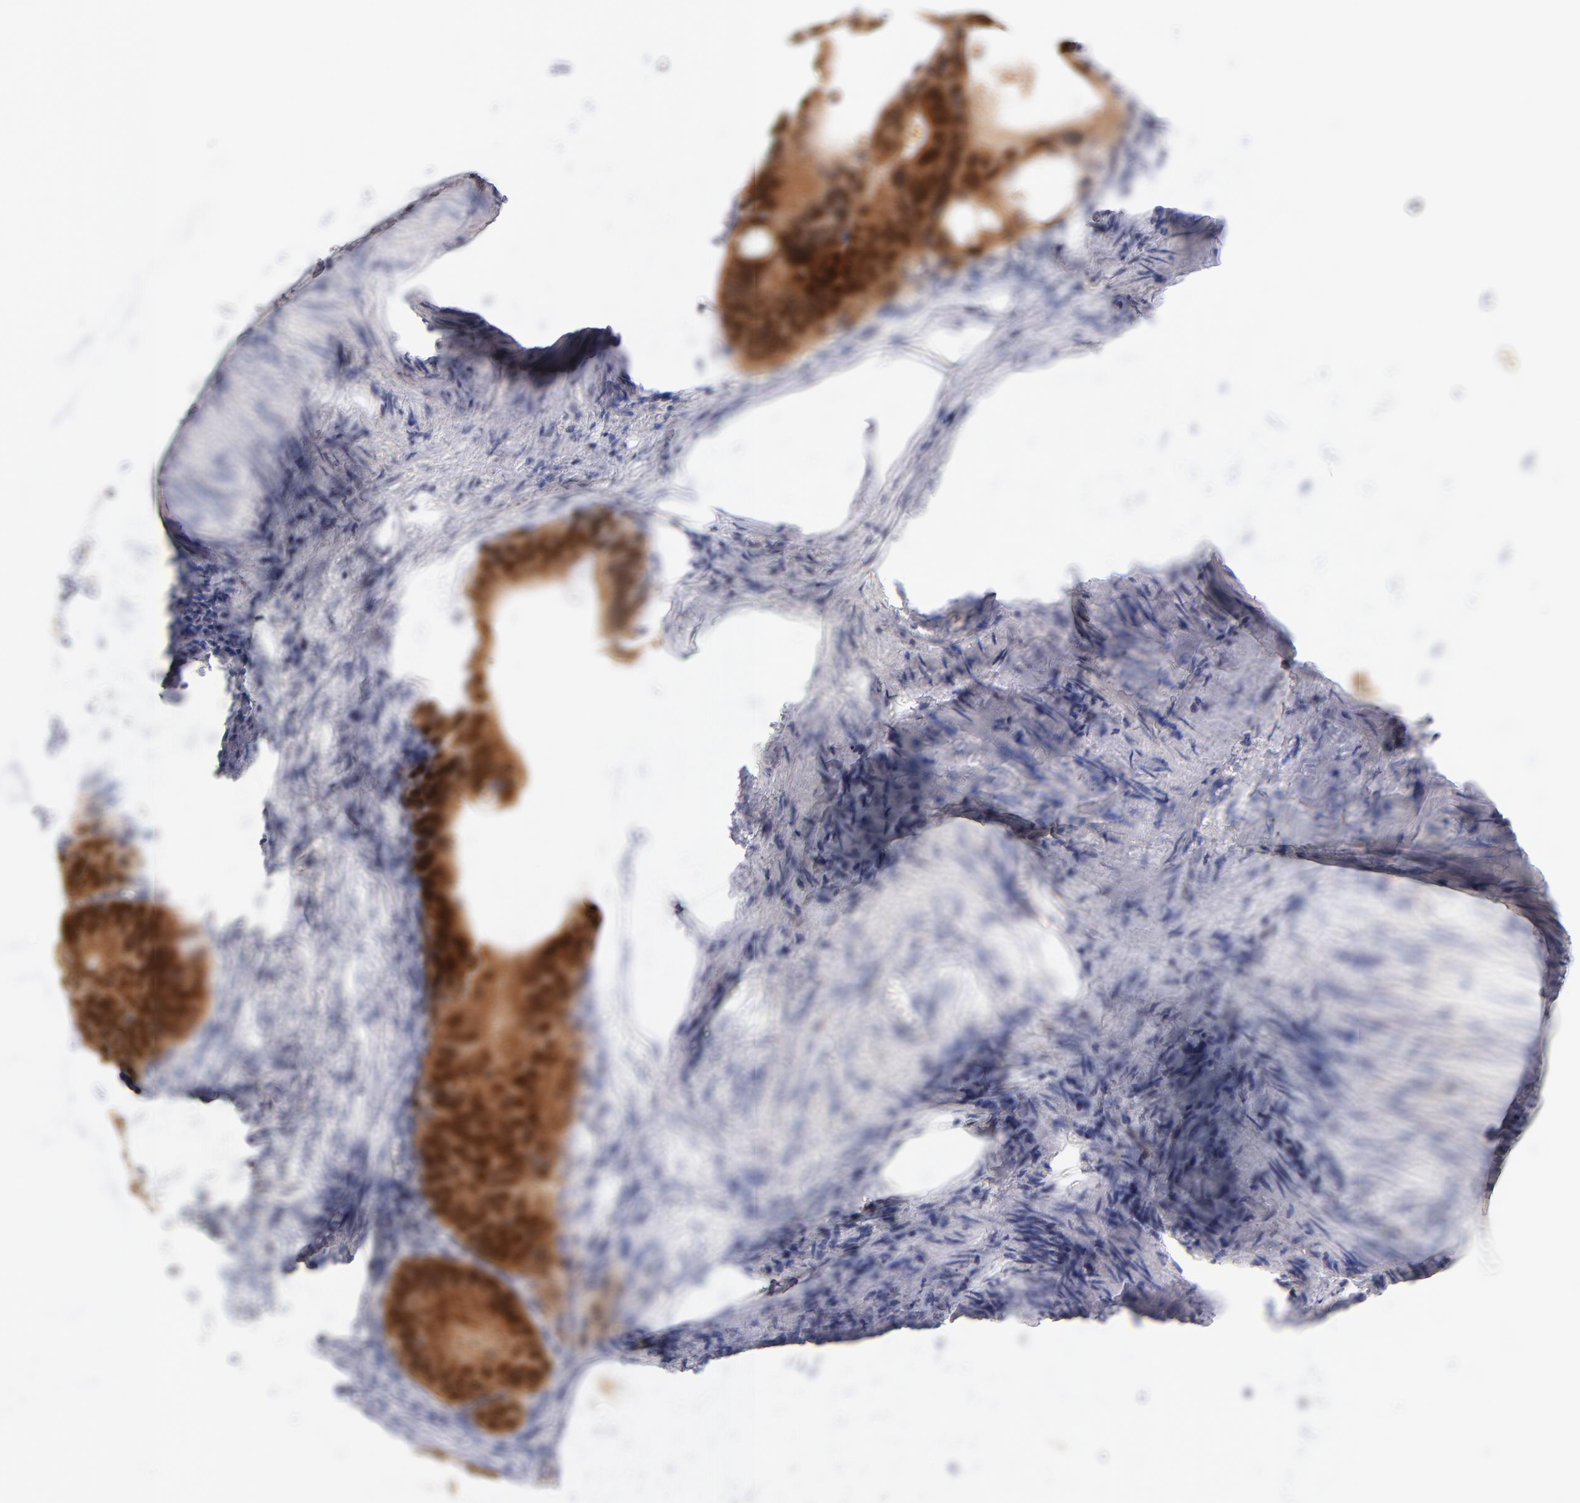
{"staining": {"intensity": "strong", "quantity": ">75%", "location": "cytoplasmic/membranous,nuclear"}, "tissue": "colorectal cancer", "cell_type": "Tumor cells", "image_type": "cancer", "snomed": [{"axis": "morphology", "description": "Adenocarcinoma, NOS"}, {"axis": "topography", "description": "Colon"}], "caption": "Adenocarcinoma (colorectal) tissue demonstrates strong cytoplasmic/membranous and nuclear expression in about >75% of tumor cells", "gene": "CASP6", "patient": {"sex": "female", "age": 55}}